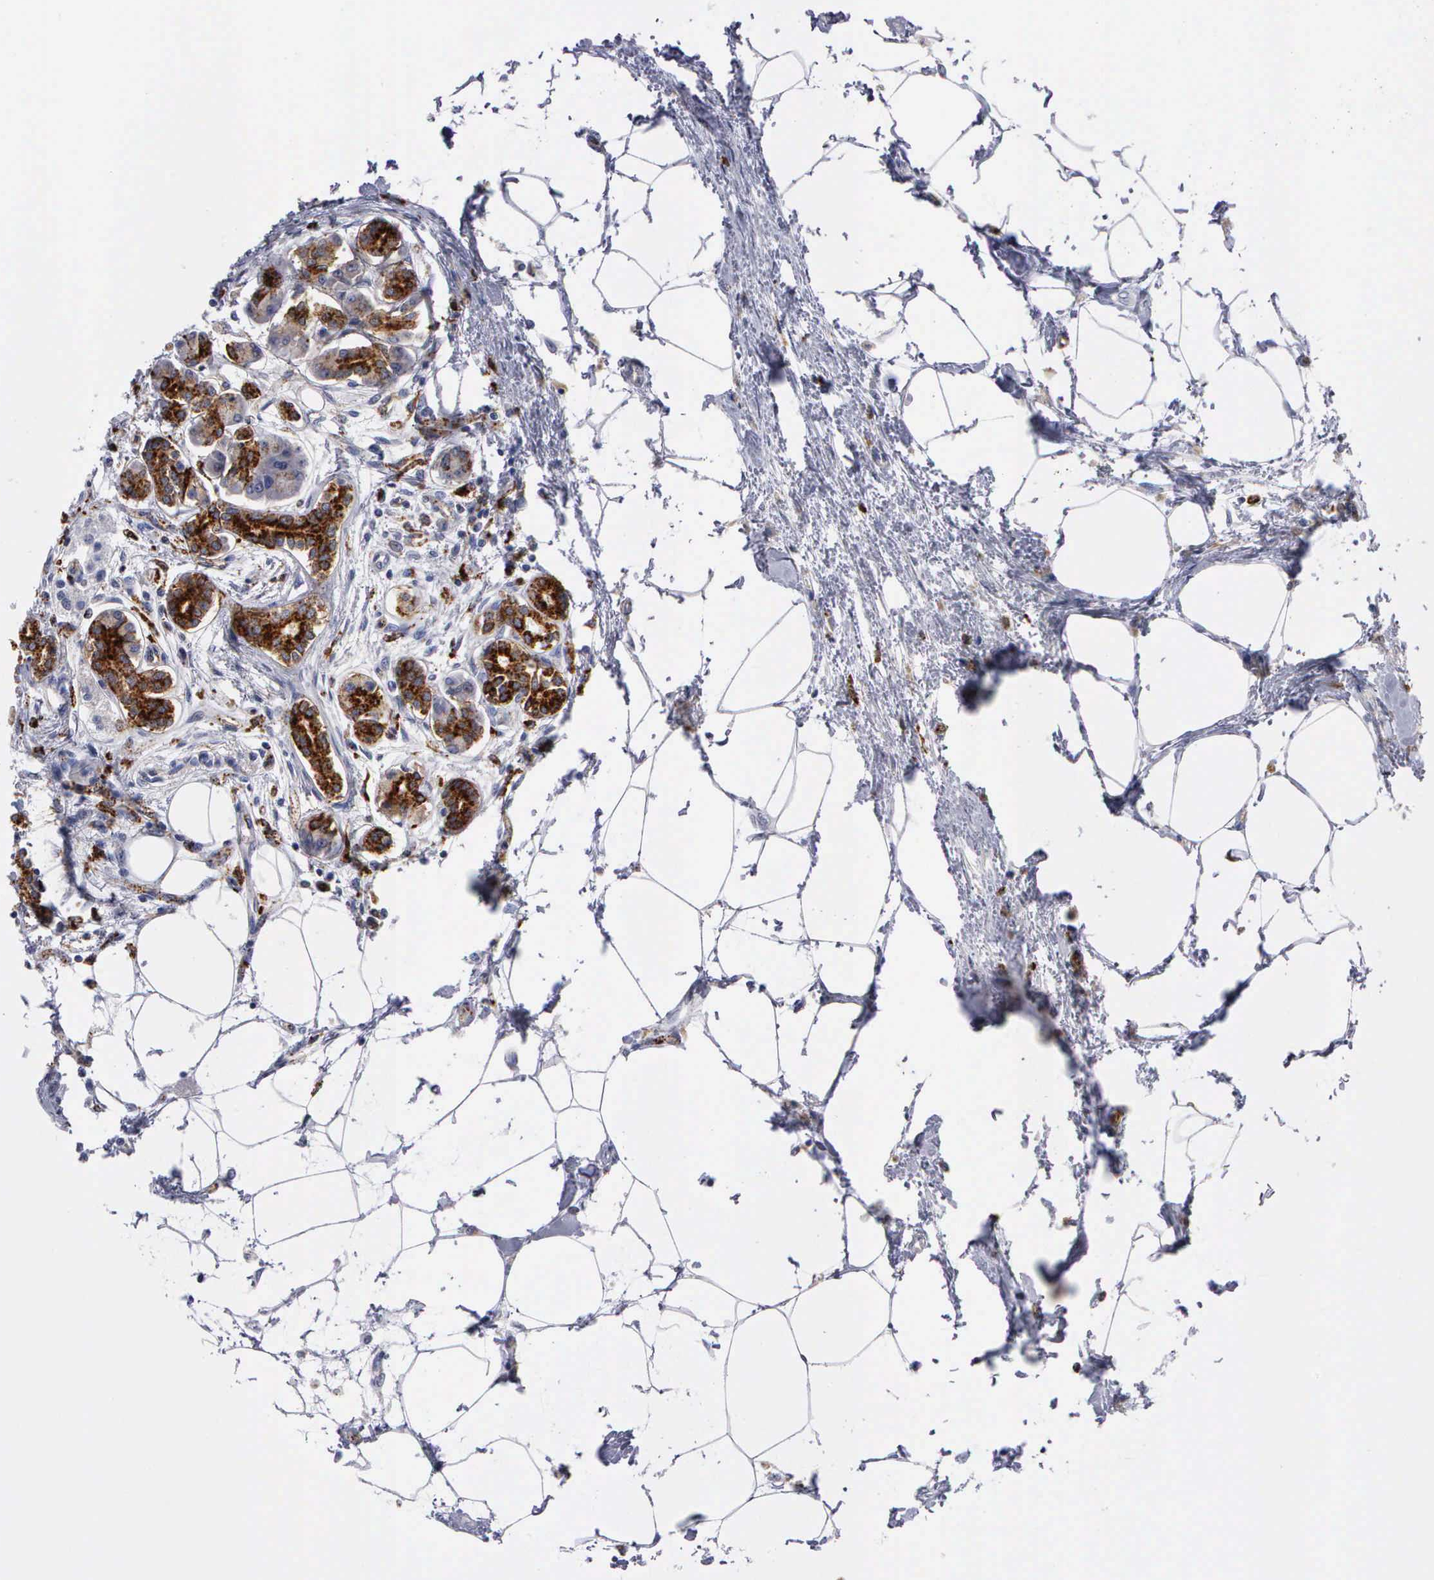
{"staining": {"intensity": "moderate", "quantity": "25%-75%", "location": "cytoplasmic/membranous"}, "tissue": "pancreas", "cell_type": "Exocrine glandular cells", "image_type": "normal", "snomed": [{"axis": "morphology", "description": "Normal tissue, NOS"}, {"axis": "topography", "description": "Pancreas"}, {"axis": "topography", "description": "Duodenum"}], "caption": "IHC of unremarkable human pancreas demonstrates medium levels of moderate cytoplasmic/membranous expression in approximately 25%-75% of exocrine glandular cells.", "gene": "CTSH", "patient": {"sex": "male", "age": 79}}